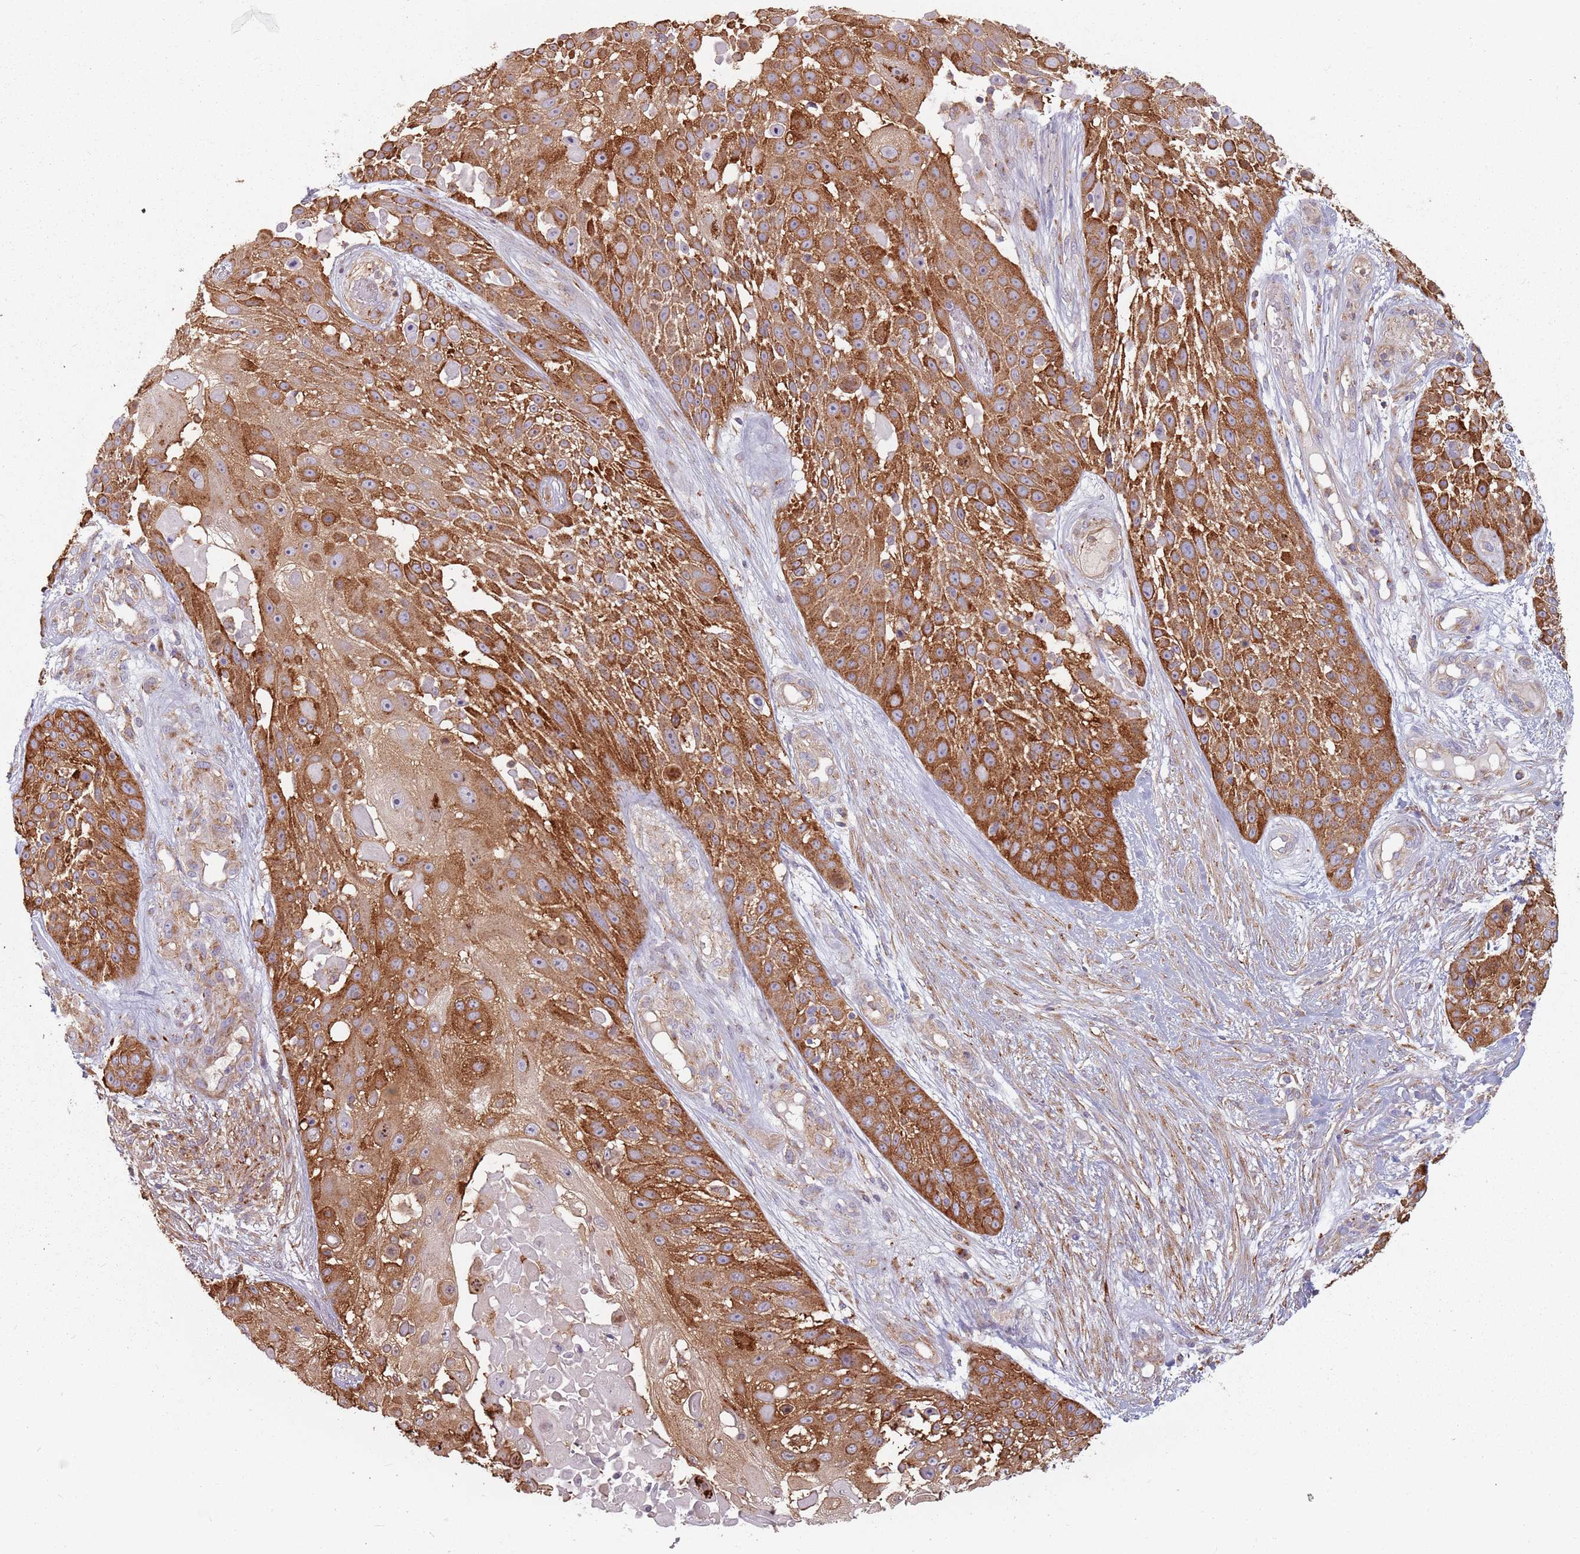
{"staining": {"intensity": "strong", "quantity": ">75%", "location": "cytoplasmic/membranous"}, "tissue": "skin cancer", "cell_type": "Tumor cells", "image_type": "cancer", "snomed": [{"axis": "morphology", "description": "Squamous cell carcinoma, NOS"}, {"axis": "topography", "description": "Skin"}], "caption": "Protein expression by IHC displays strong cytoplasmic/membranous positivity in approximately >75% of tumor cells in skin cancer.", "gene": "TPD52L2", "patient": {"sex": "female", "age": 86}}